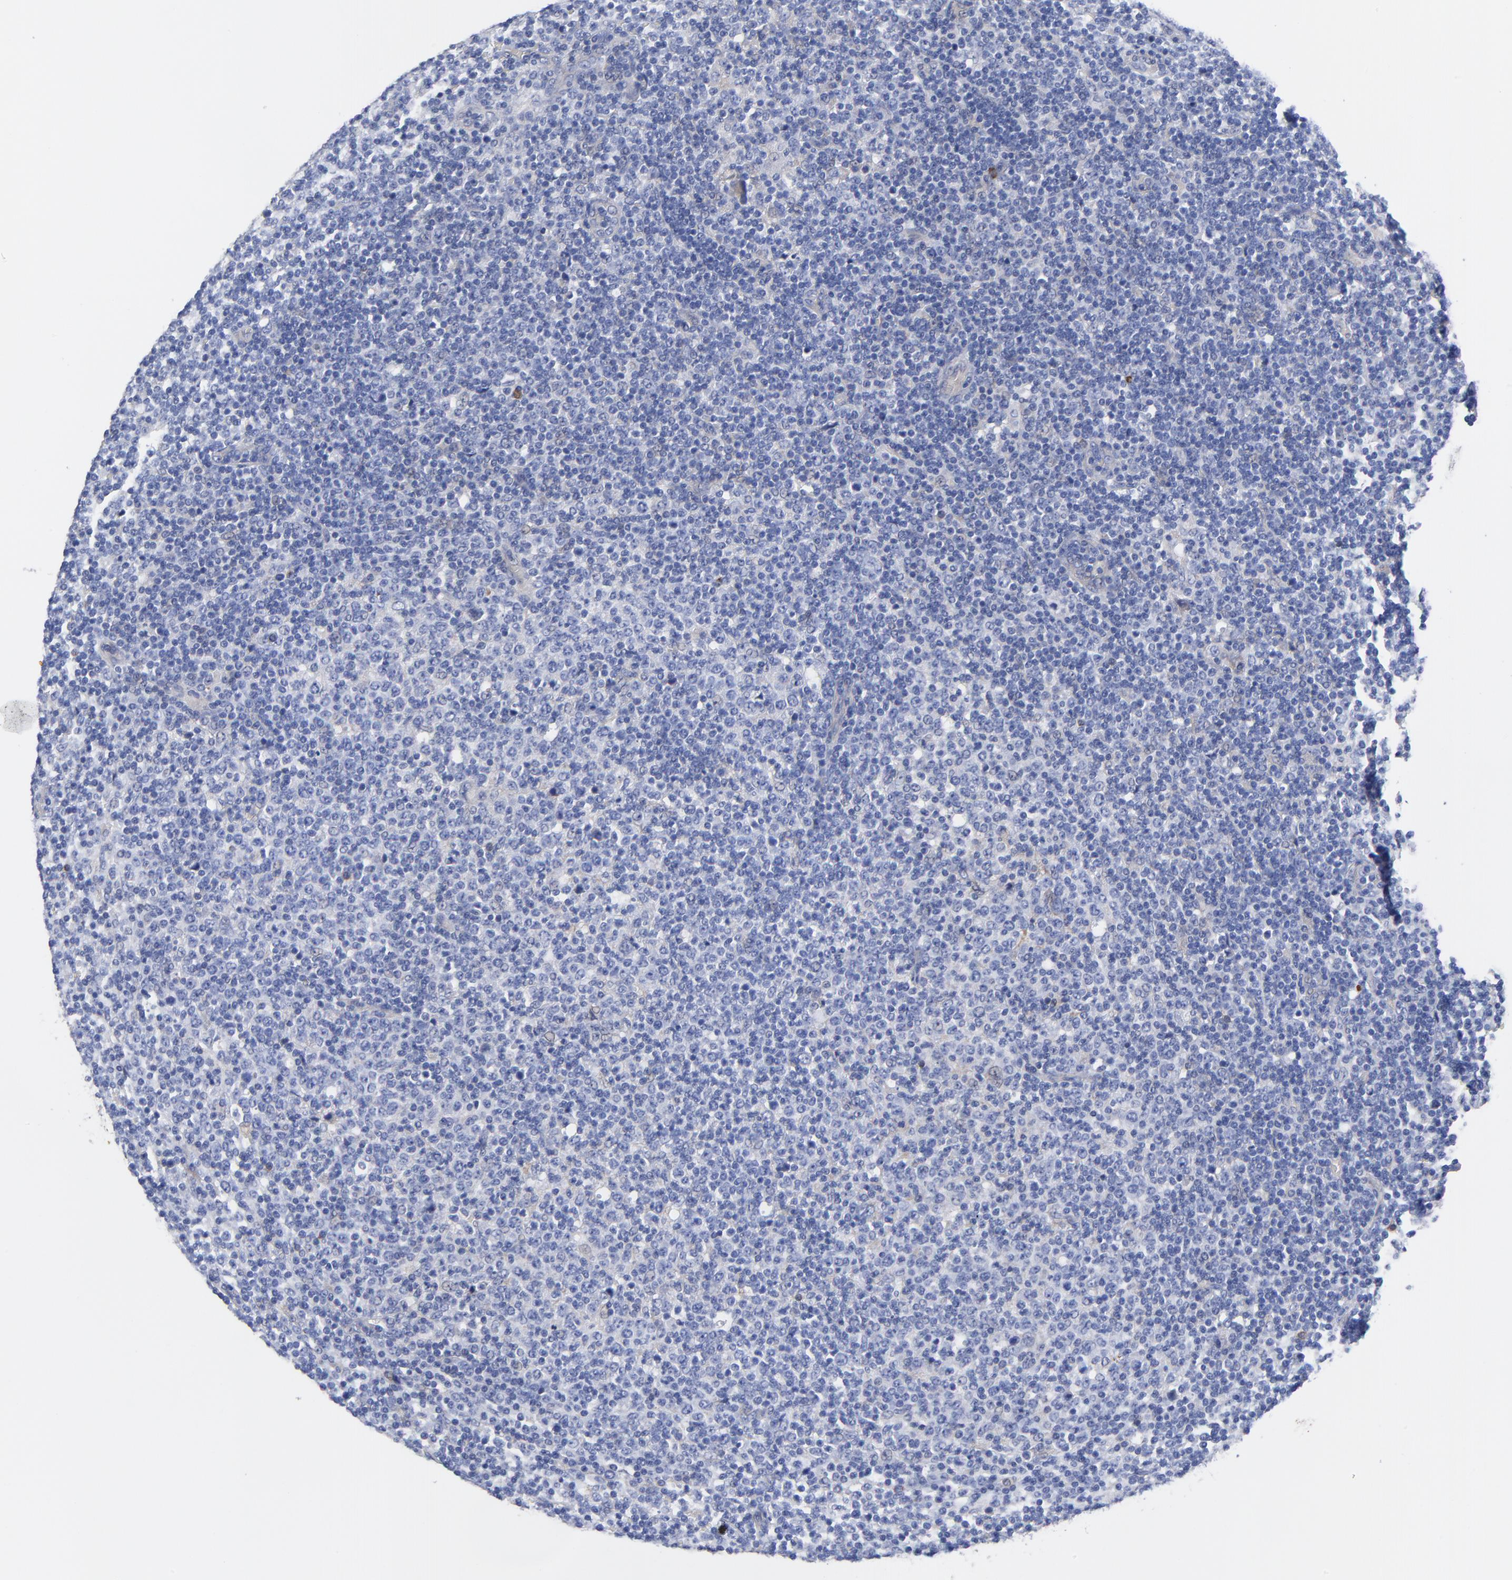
{"staining": {"intensity": "weak", "quantity": "<25%", "location": "cytoplasmic/membranous"}, "tissue": "lymphoma", "cell_type": "Tumor cells", "image_type": "cancer", "snomed": [{"axis": "morphology", "description": "Malignant lymphoma, non-Hodgkin's type, Low grade"}, {"axis": "topography", "description": "Lymph node"}], "caption": "Malignant lymphoma, non-Hodgkin's type (low-grade) stained for a protein using IHC exhibits no expression tumor cells.", "gene": "IGLV3-10", "patient": {"sex": "male", "age": 70}}